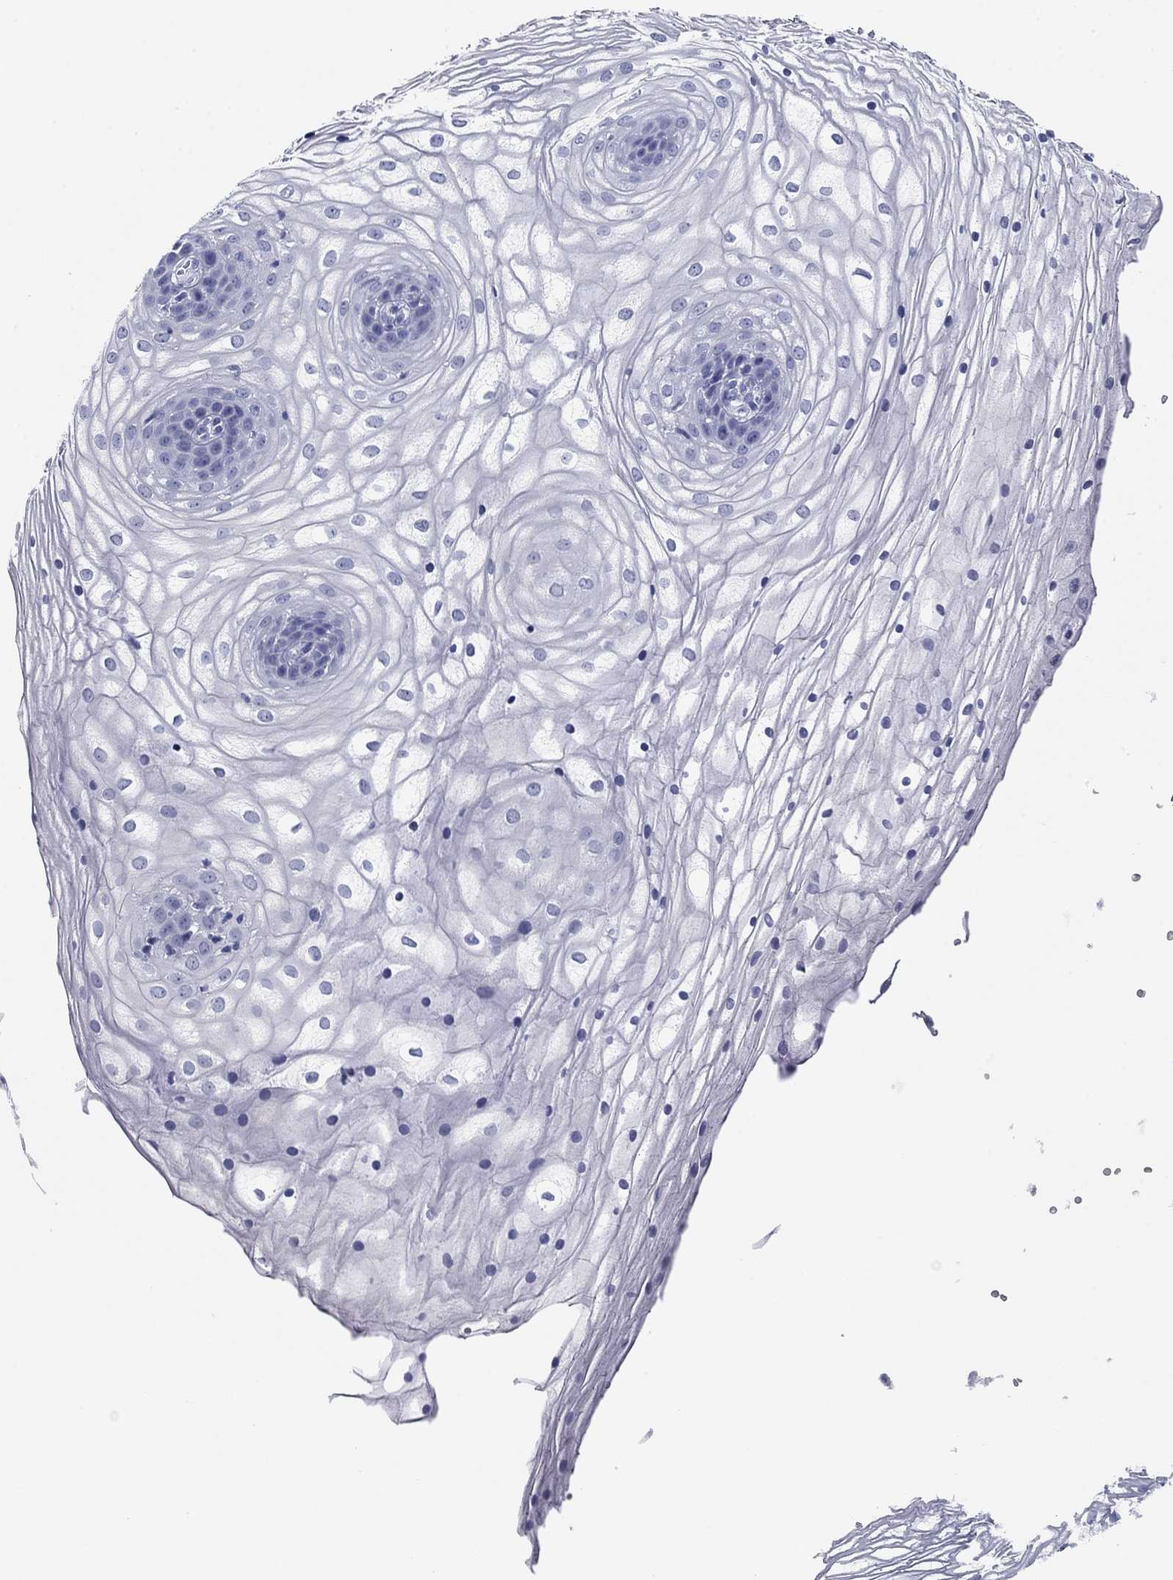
{"staining": {"intensity": "negative", "quantity": "none", "location": "none"}, "tissue": "vagina", "cell_type": "Squamous epithelial cells", "image_type": "normal", "snomed": [{"axis": "morphology", "description": "Normal tissue, NOS"}, {"axis": "topography", "description": "Vagina"}], "caption": "A high-resolution photomicrograph shows IHC staining of benign vagina, which shows no significant positivity in squamous epithelial cells.", "gene": "KCNH1", "patient": {"sex": "female", "age": 34}}